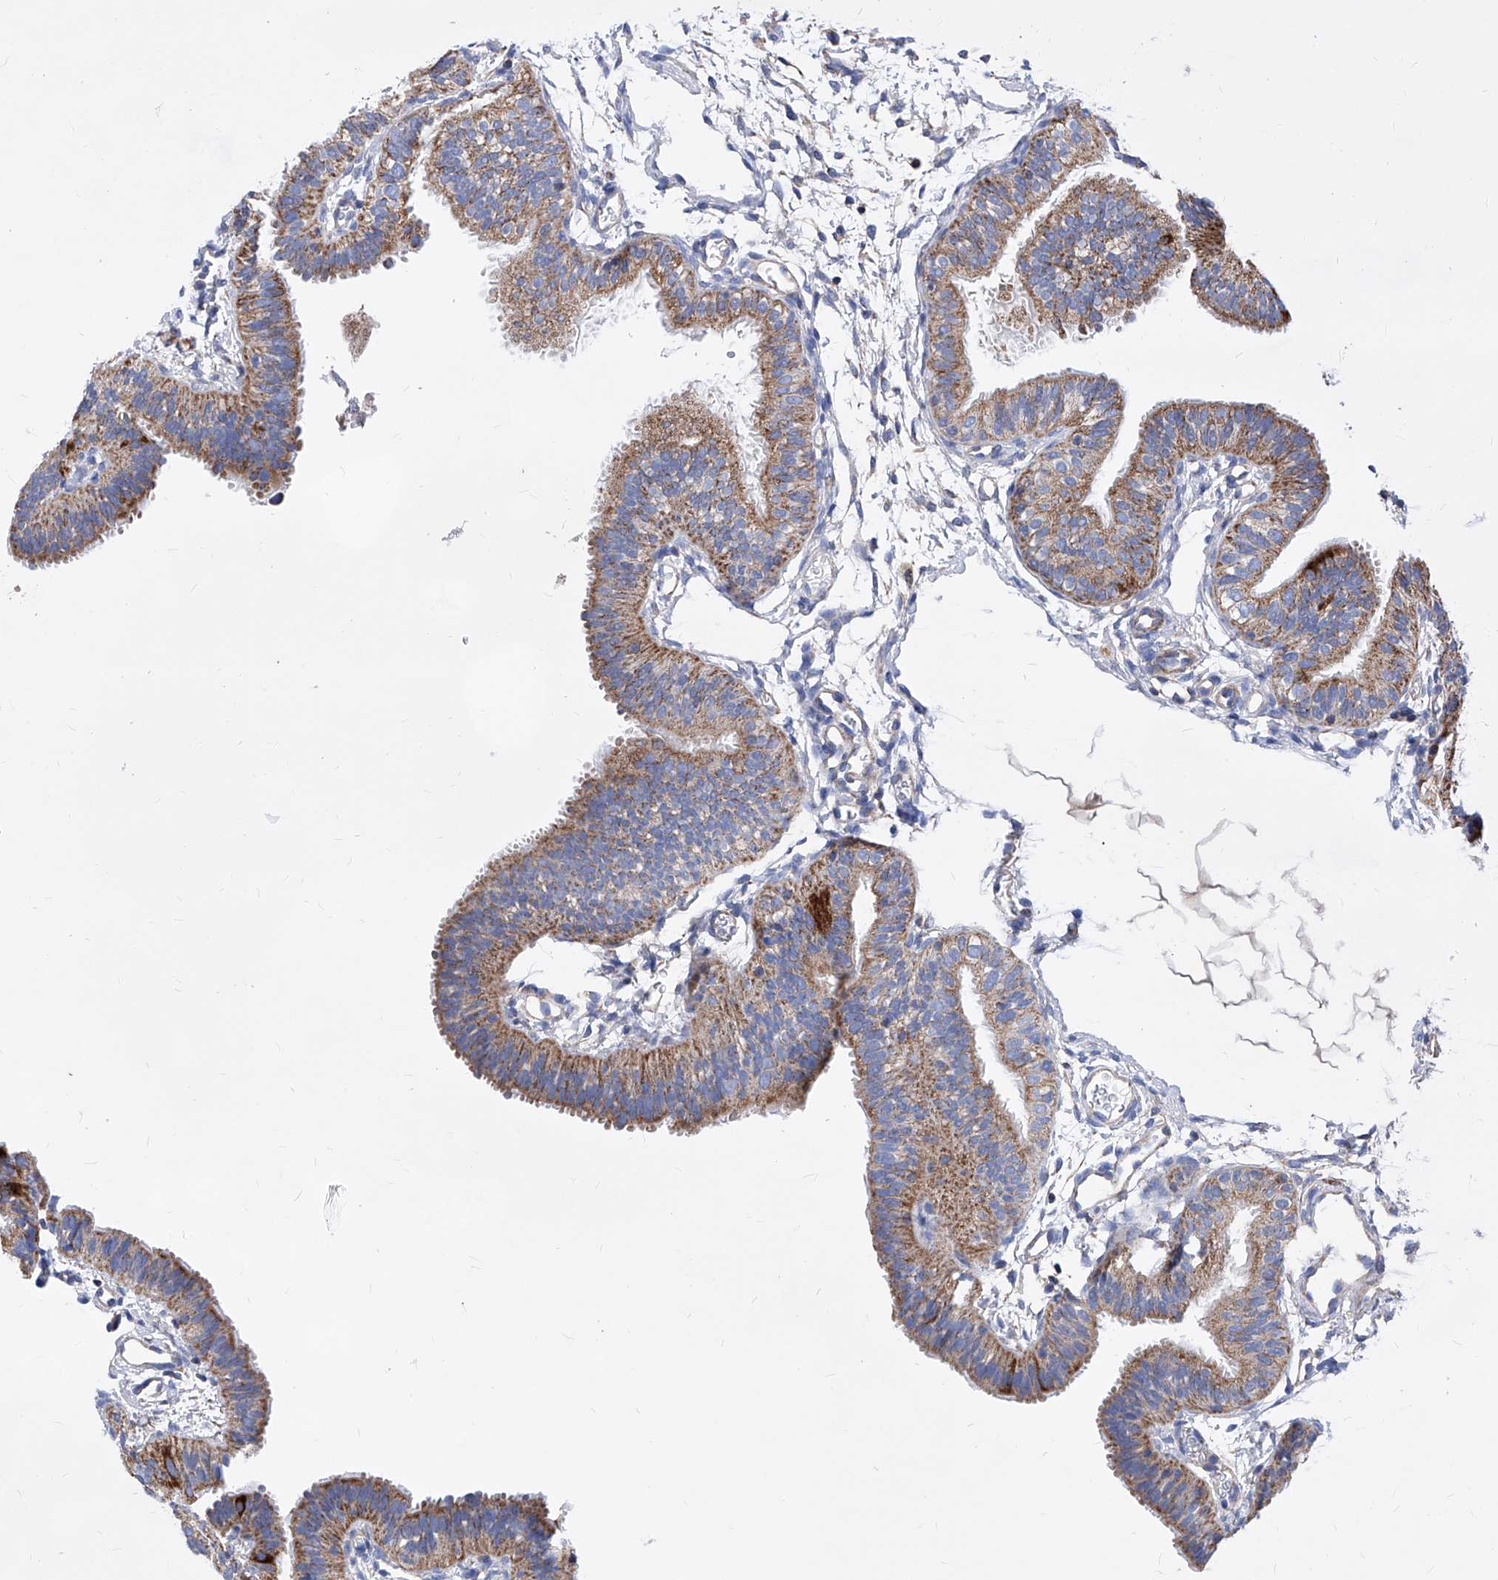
{"staining": {"intensity": "moderate", "quantity": ">75%", "location": "cytoplasmic/membranous"}, "tissue": "fallopian tube", "cell_type": "Glandular cells", "image_type": "normal", "snomed": [{"axis": "morphology", "description": "Normal tissue, NOS"}, {"axis": "topography", "description": "Fallopian tube"}], "caption": "A histopathology image of human fallopian tube stained for a protein reveals moderate cytoplasmic/membranous brown staining in glandular cells. The protein of interest is shown in brown color, while the nuclei are stained blue.", "gene": "HRNR", "patient": {"sex": "female", "age": 35}}